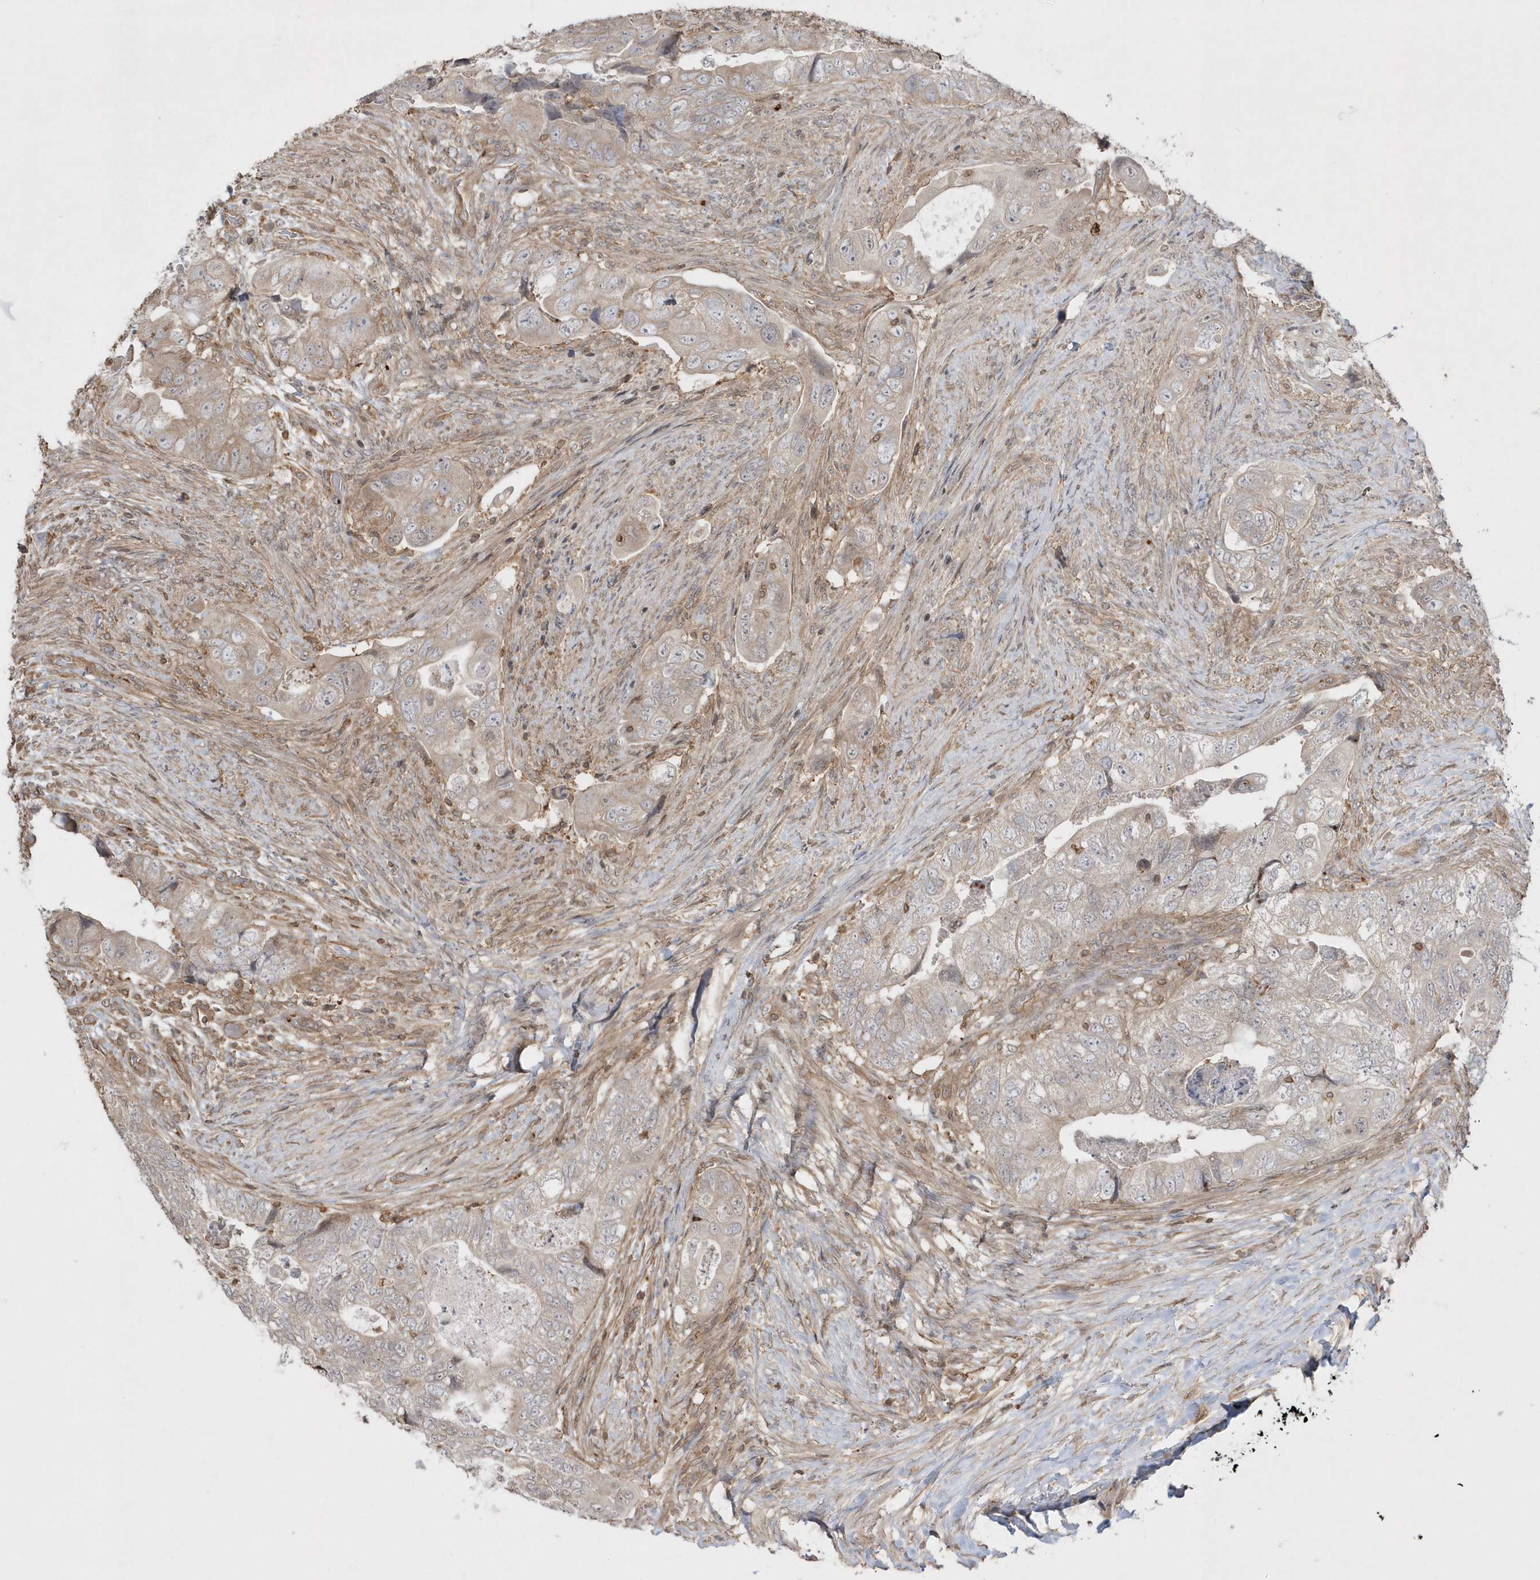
{"staining": {"intensity": "weak", "quantity": "<25%", "location": "nuclear"}, "tissue": "colorectal cancer", "cell_type": "Tumor cells", "image_type": "cancer", "snomed": [{"axis": "morphology", "description": "Adenocarcinoma, NOS"}, {"axis": "topography", "description": "Rectum"}], "caption": "Human colorectal adenocarcinoma stained for a protein using IHC displays no staining in tumor cells.", "gene": "BSN", "patient": {"sex": "male", "age": 63}}